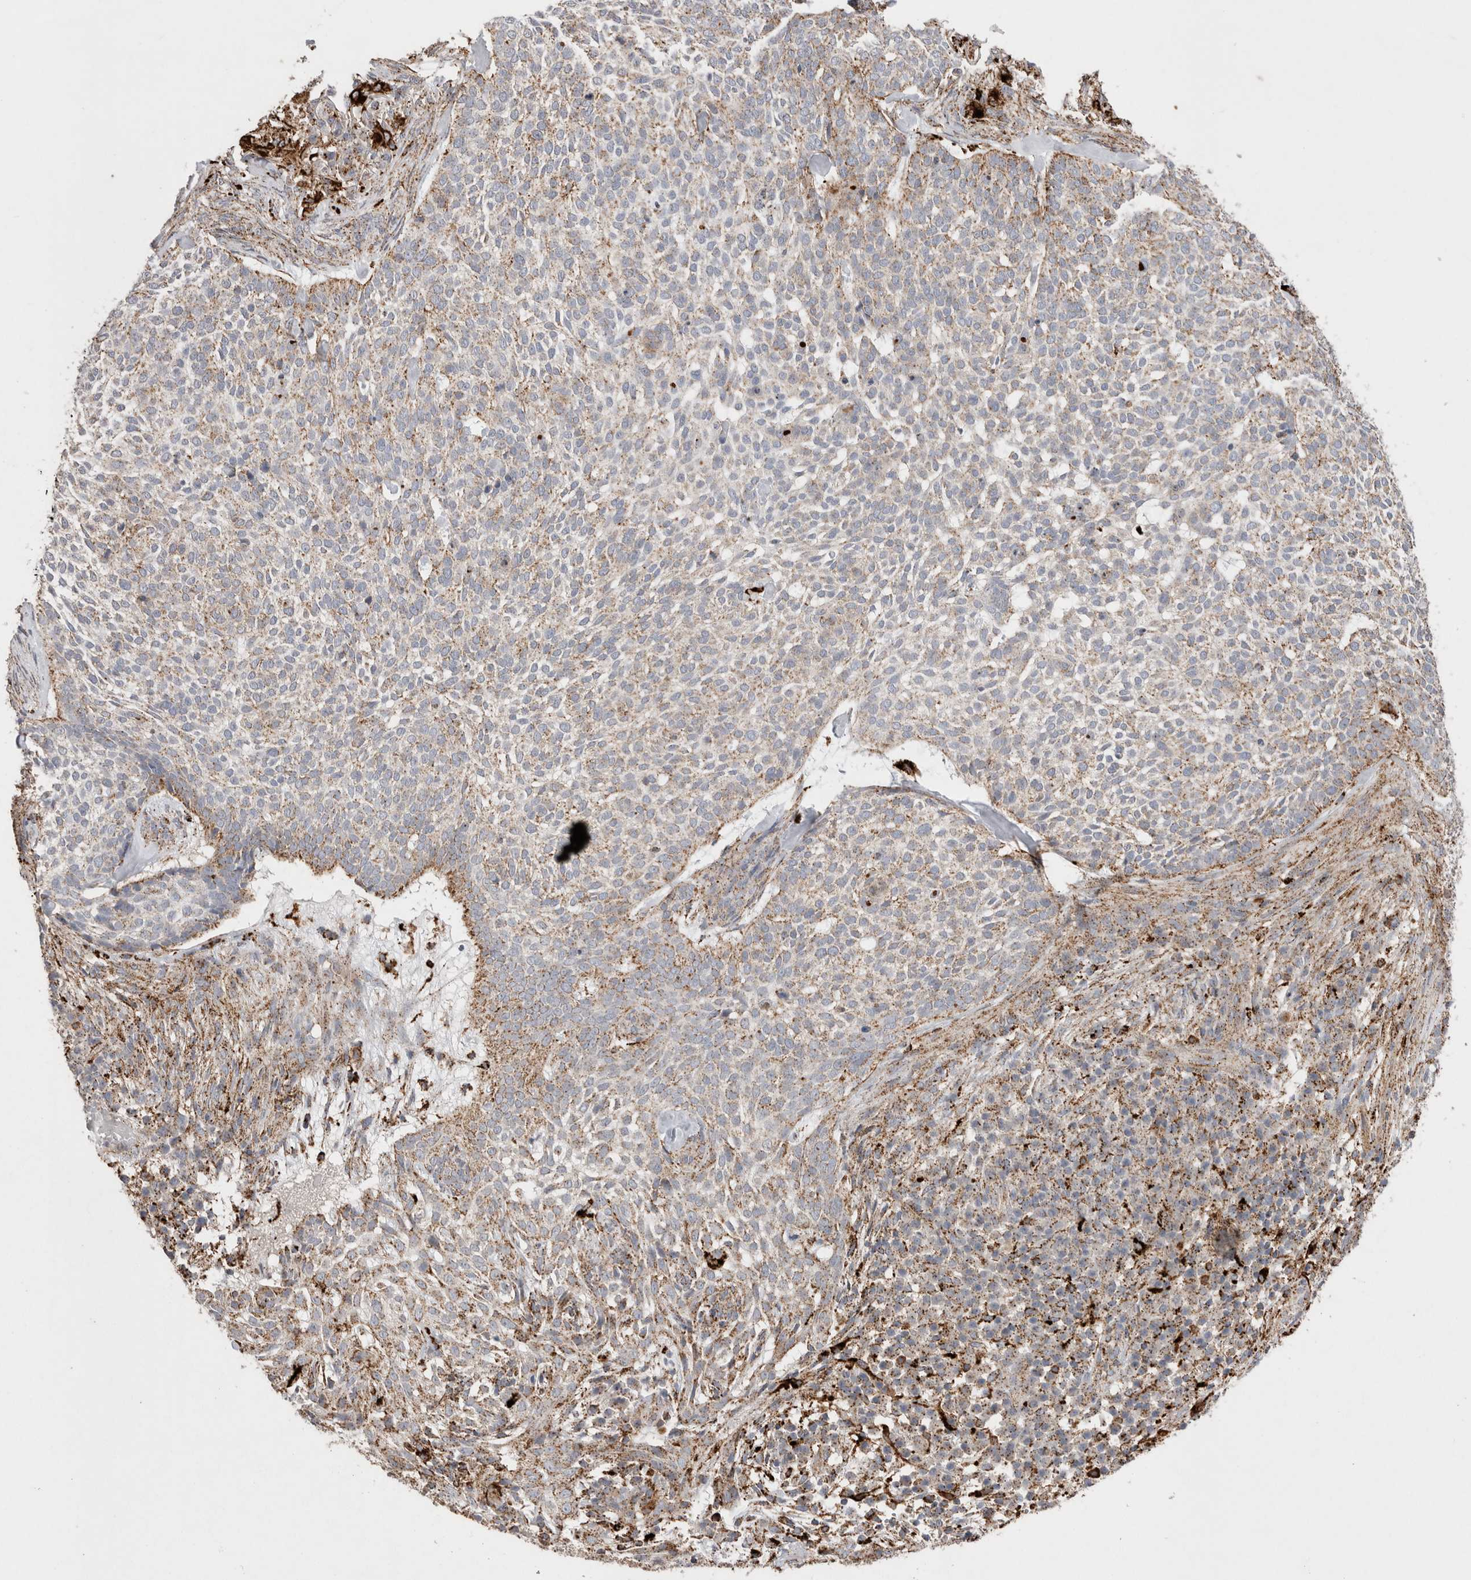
{"staining": {"intensity": "moderate", "quantity": "25%-75%", "location": "cytoplasmic/membranous"}, "tissue": "skin cancer", "cell_type": "Tumor cells", "image_type": "cancer", "snomed": [{"axis": "morphology", "description": "Basal cell carcinoma"}, {"axis": "topography", "description": "Skin"}], "caption": "Brown immunohistochemical staining in skin basal cell carcinoma displays moderate cytoplasmic/membranous positivity in about 25%-75% of tumor cells.", "gene": "CTSA", "patient": {"sex": "female", "age": 64}}